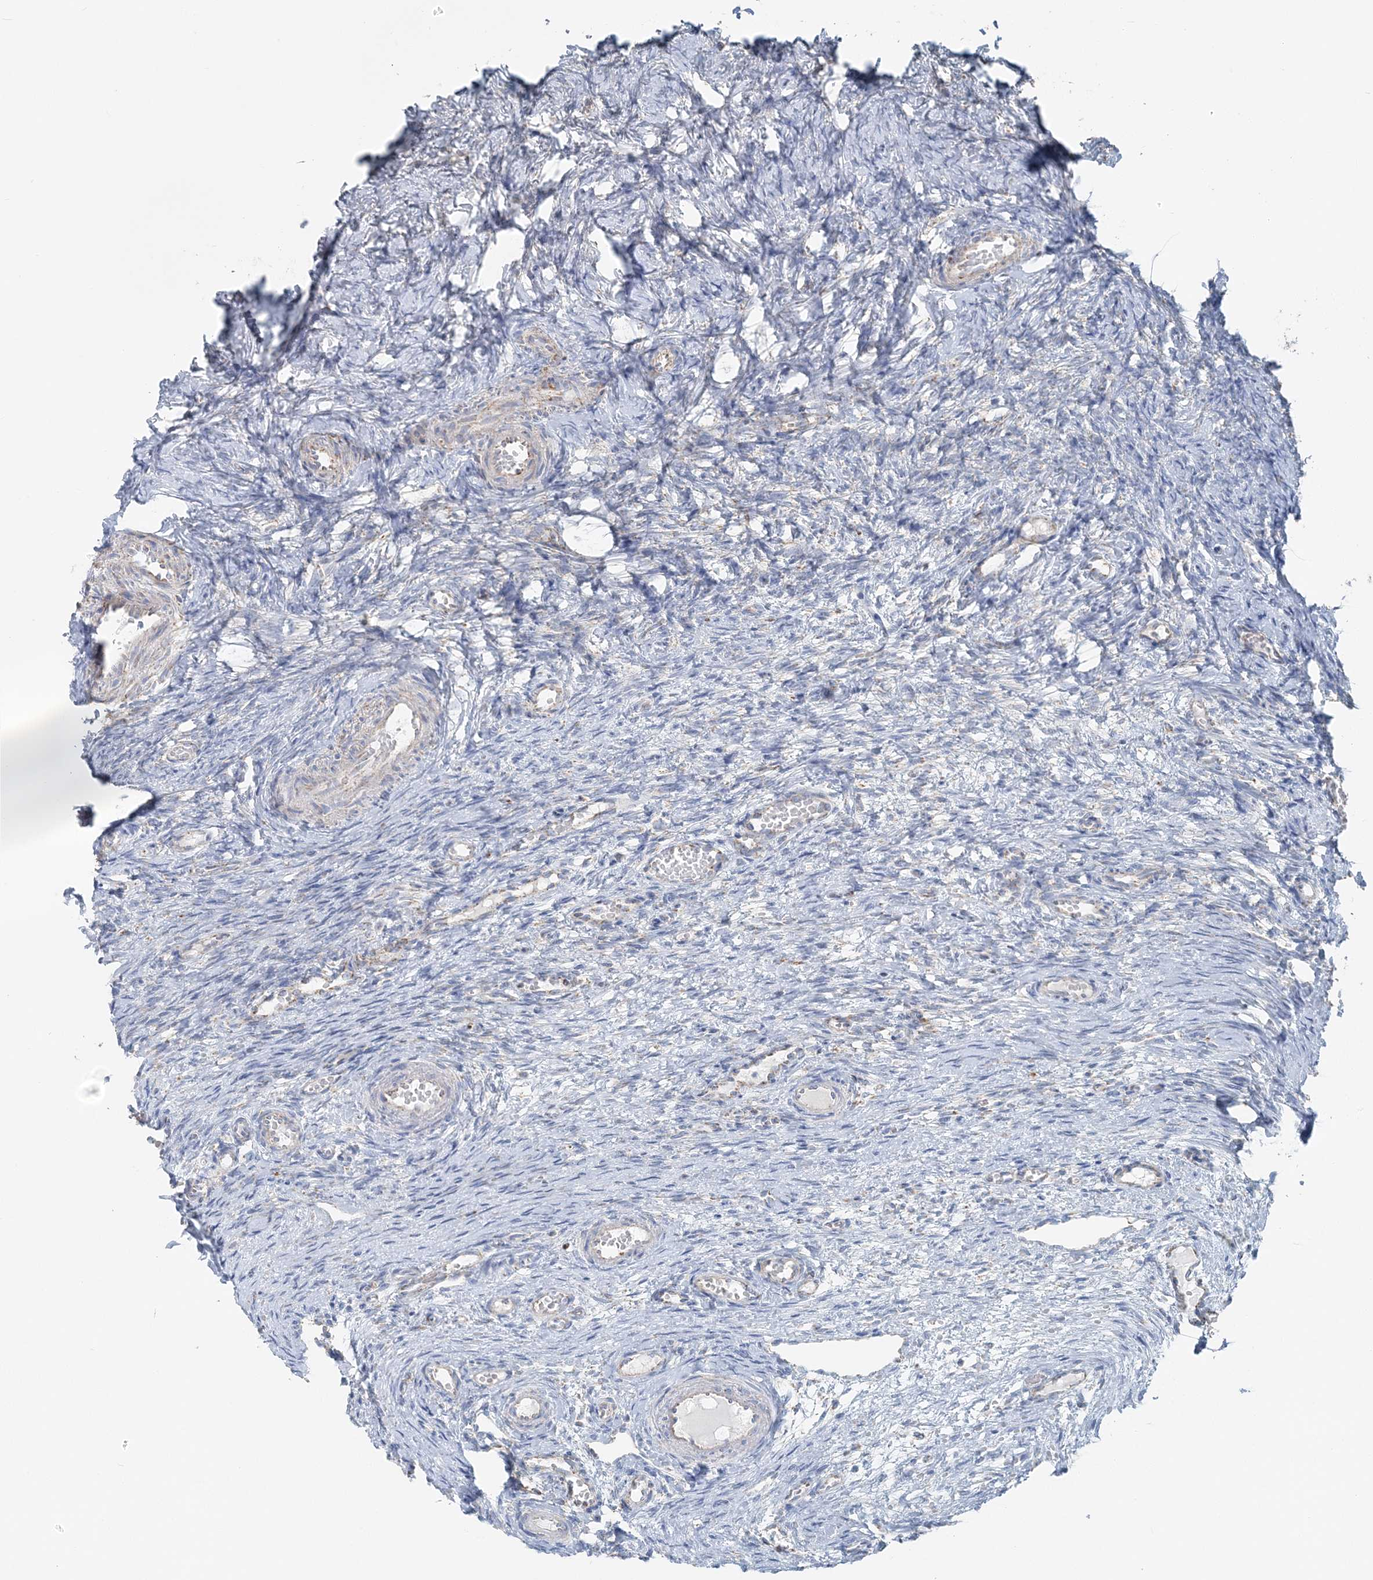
{"staining": {"intensity": "negative", "quantity": "none", "location": "none"}, "tissue": "ovary", "cell_type": "Ovarian stroma cells", "image_type": "normal", "snomed": [{"axis": "morphology", "description": "Adenocarcinoma, NOS"}, {"axis": "topography", "description": "Endometrium"}], "caption": "High magnification brightfield microscopy of unremarkable ovary stained with DAB (brown) and counterstained with hematoxylin (blue): ovarian stroma cells show no significant expression.", "gene": "PCCB", "patient": {"sex": "female", "age": 32}}